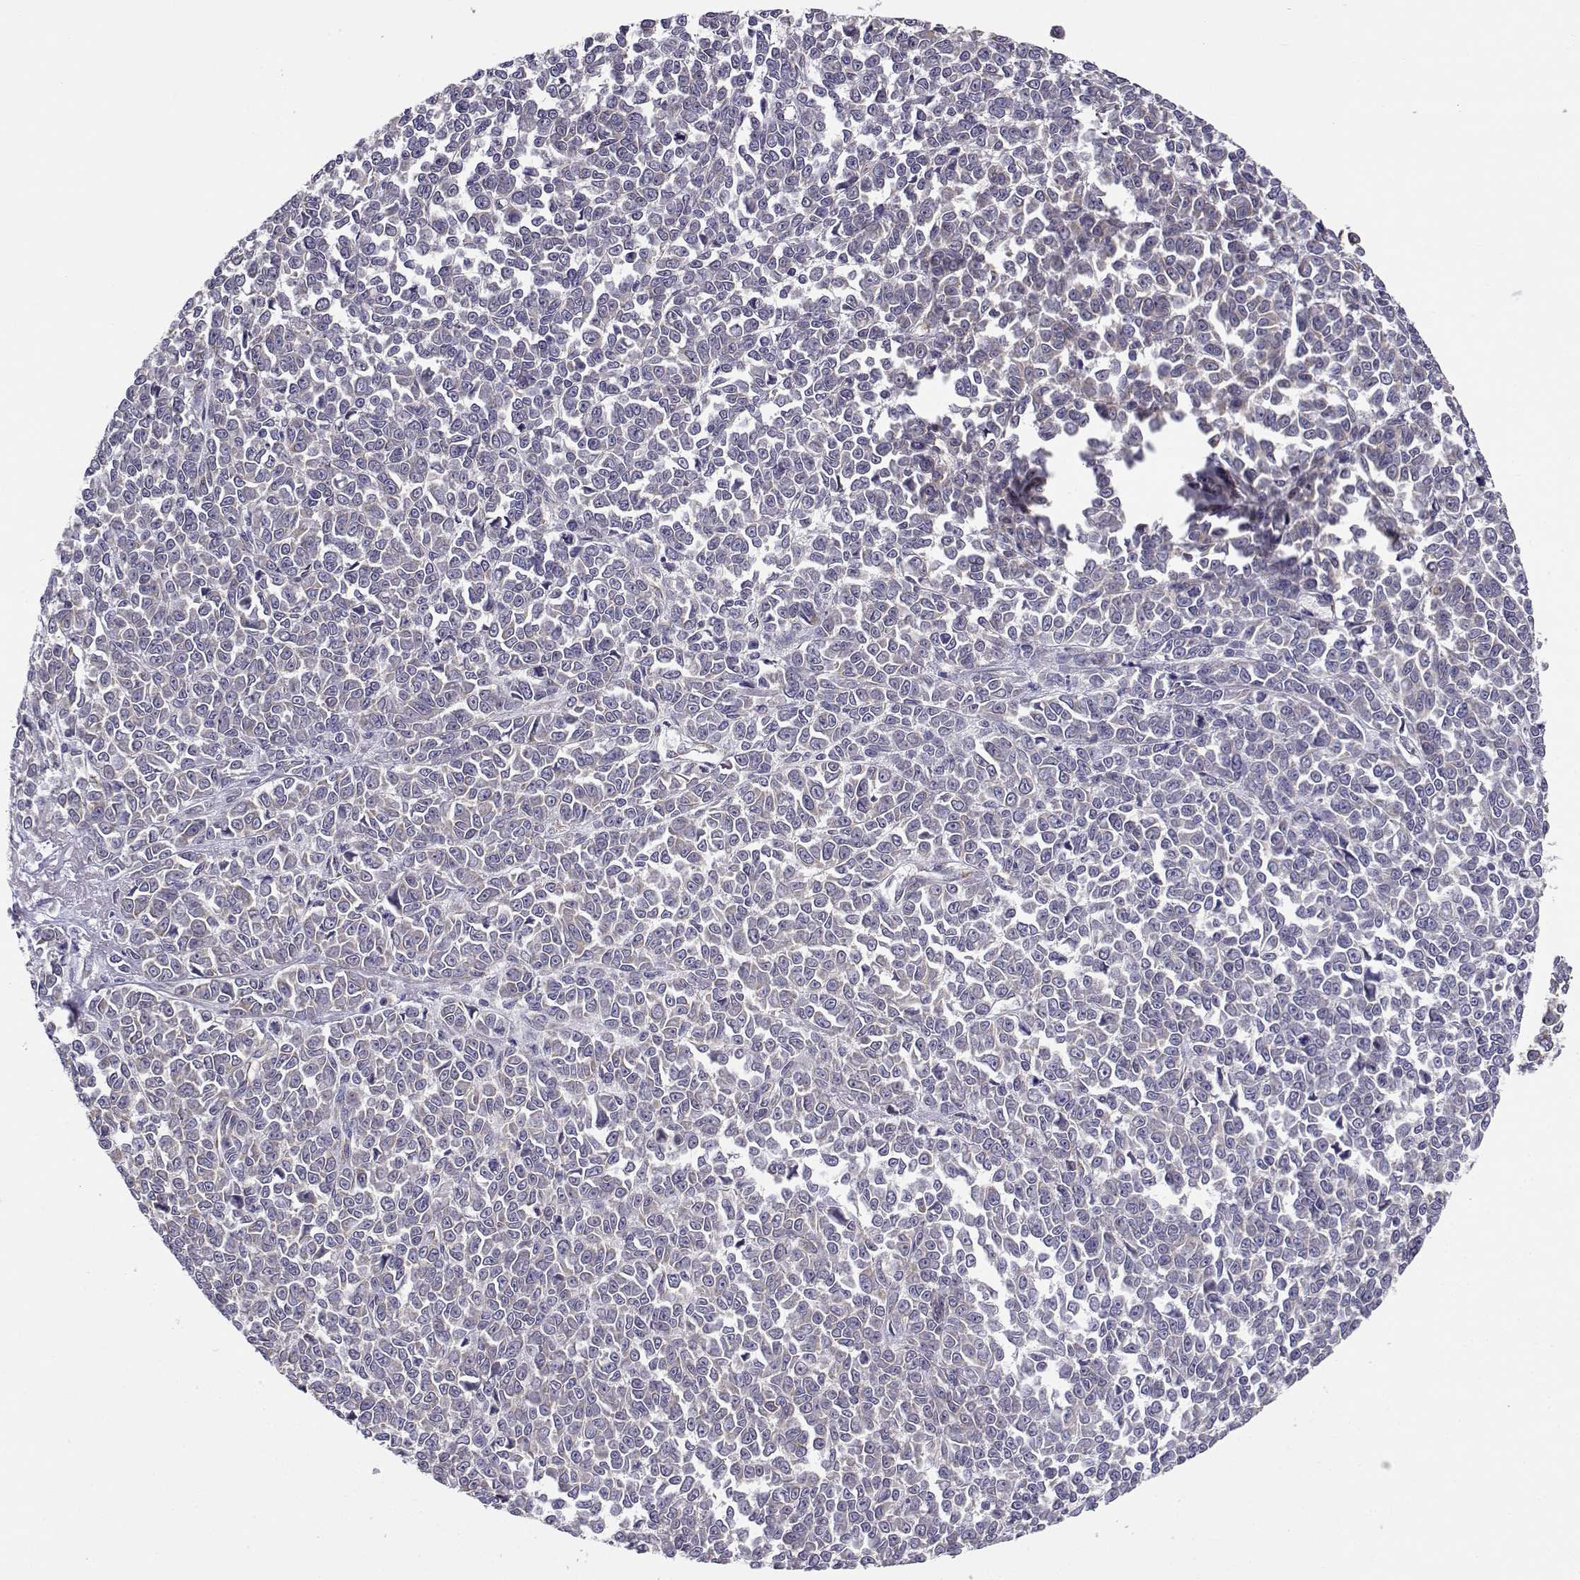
{"staining": {"intensity": "moderate", "quantity": "<25%", "location": "cytoplasmic/membranous"}, "tissue": "melanoma", "cell_type": "Tumor cells", "image_type": "cancer", "snomed": [{"axis": "morphology", "description": "Malignant melanoma, NOS"}, {"axis": "topography", "description": "Skin"}], "caption": "Tumor cells exhibit low levels of moderate cytoplasmic/membranous positivity in about <25% of cells in melanoma.", "gene": "BEND6", "patient": {"sex": "female", "age": 95}}